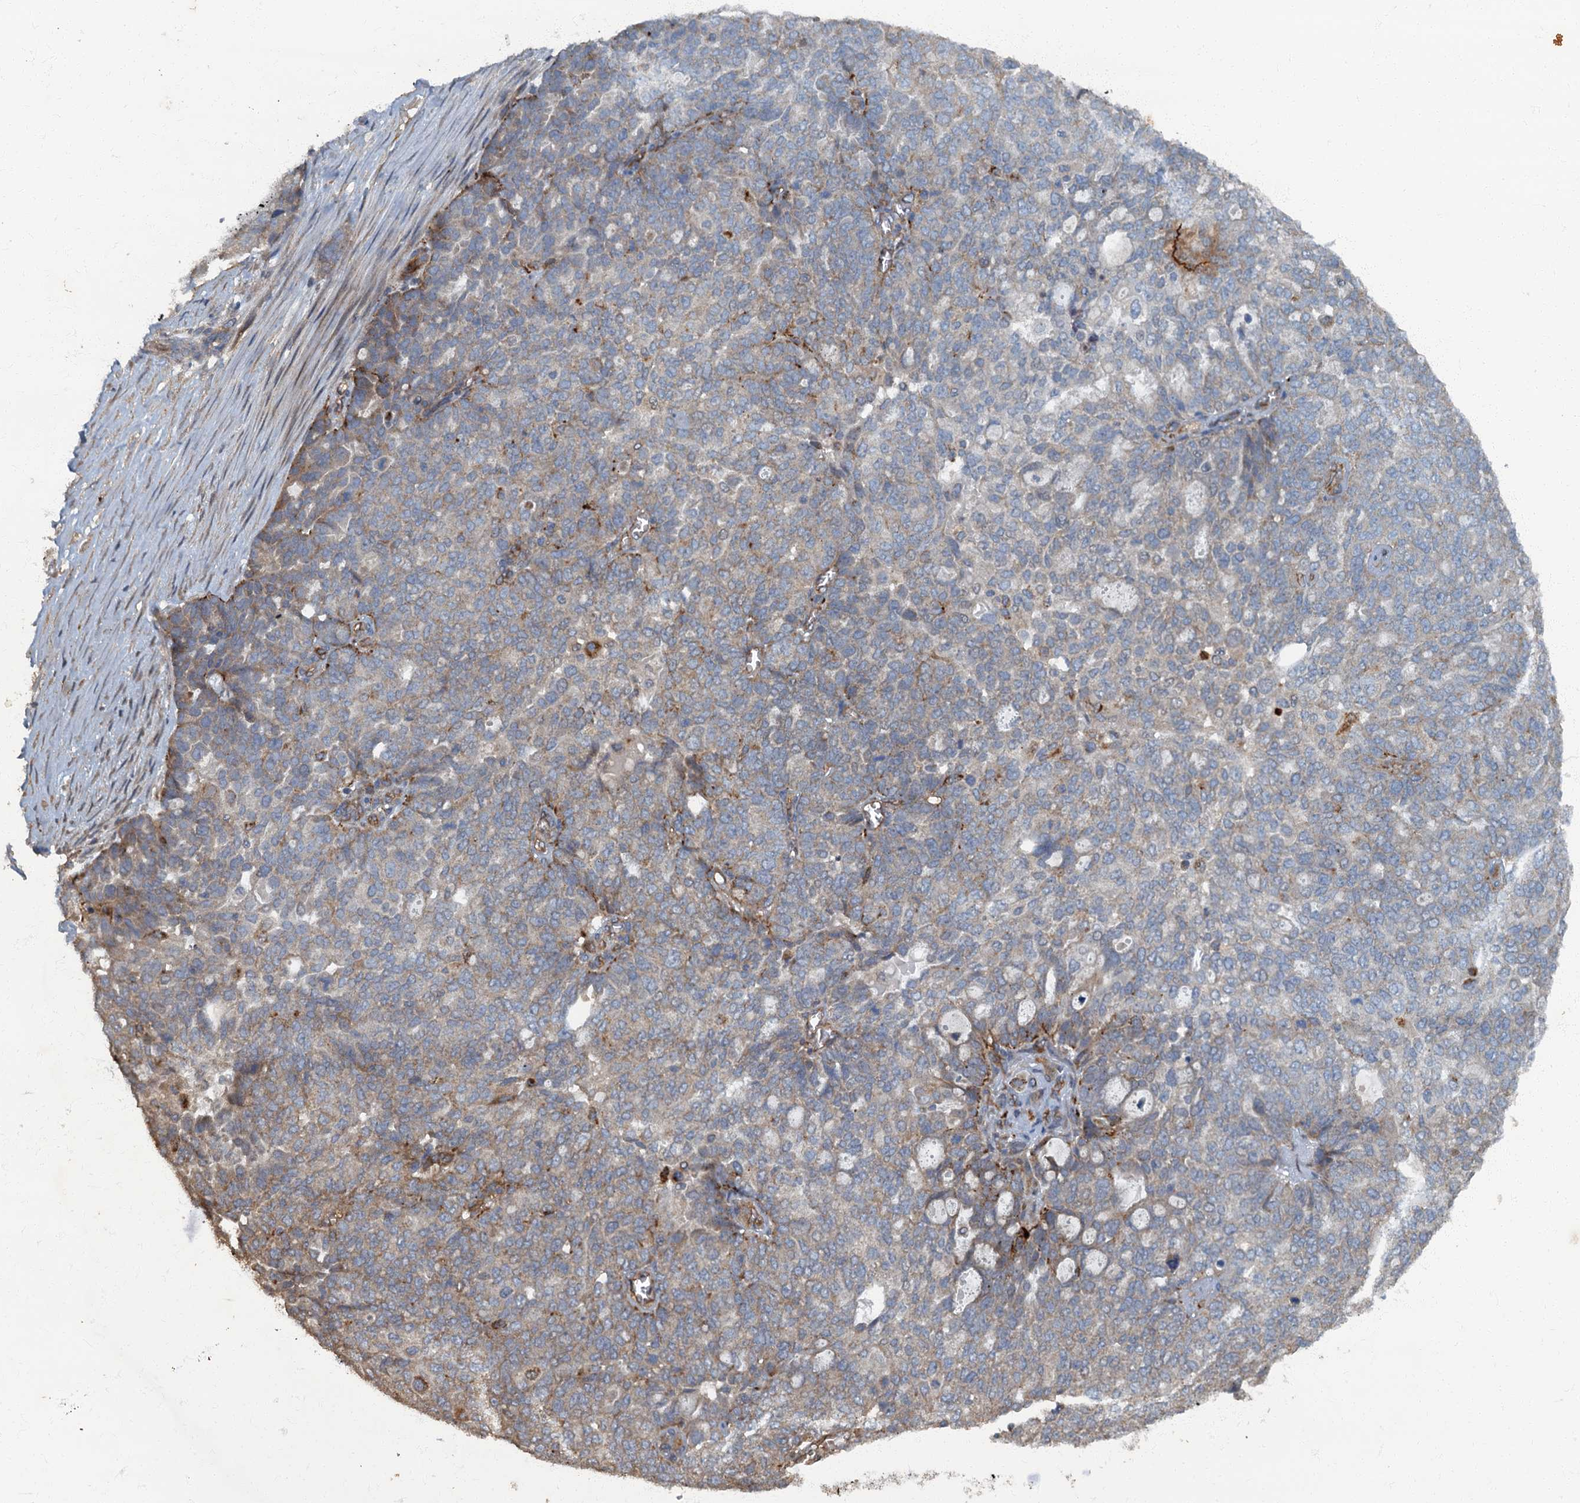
{"staining": {"intensity": "weak", "quantity": "25%-75%", "location": "cytoplasmic/membranous"}, "tissue": "ovarian cancer", "cell_type": "Tumor cells", "image_type": "cancer", "snomed": [{"axis": "morphology", "description": "Cystadenocarcinoma, serous, NOS"}, {"axis": "topography", "description": "Soft tissue"}, {"axis": "topography", "description": "Ovary"}], "caption": "Tumor cells exhibit low levels of weak cytoplasmic/membranous staining in about 25%-75% of cells in human serous cystadenocarcinoma (ovarian).", "gene": "ARL11", "patient": {"sex": "female", "age": 57}}